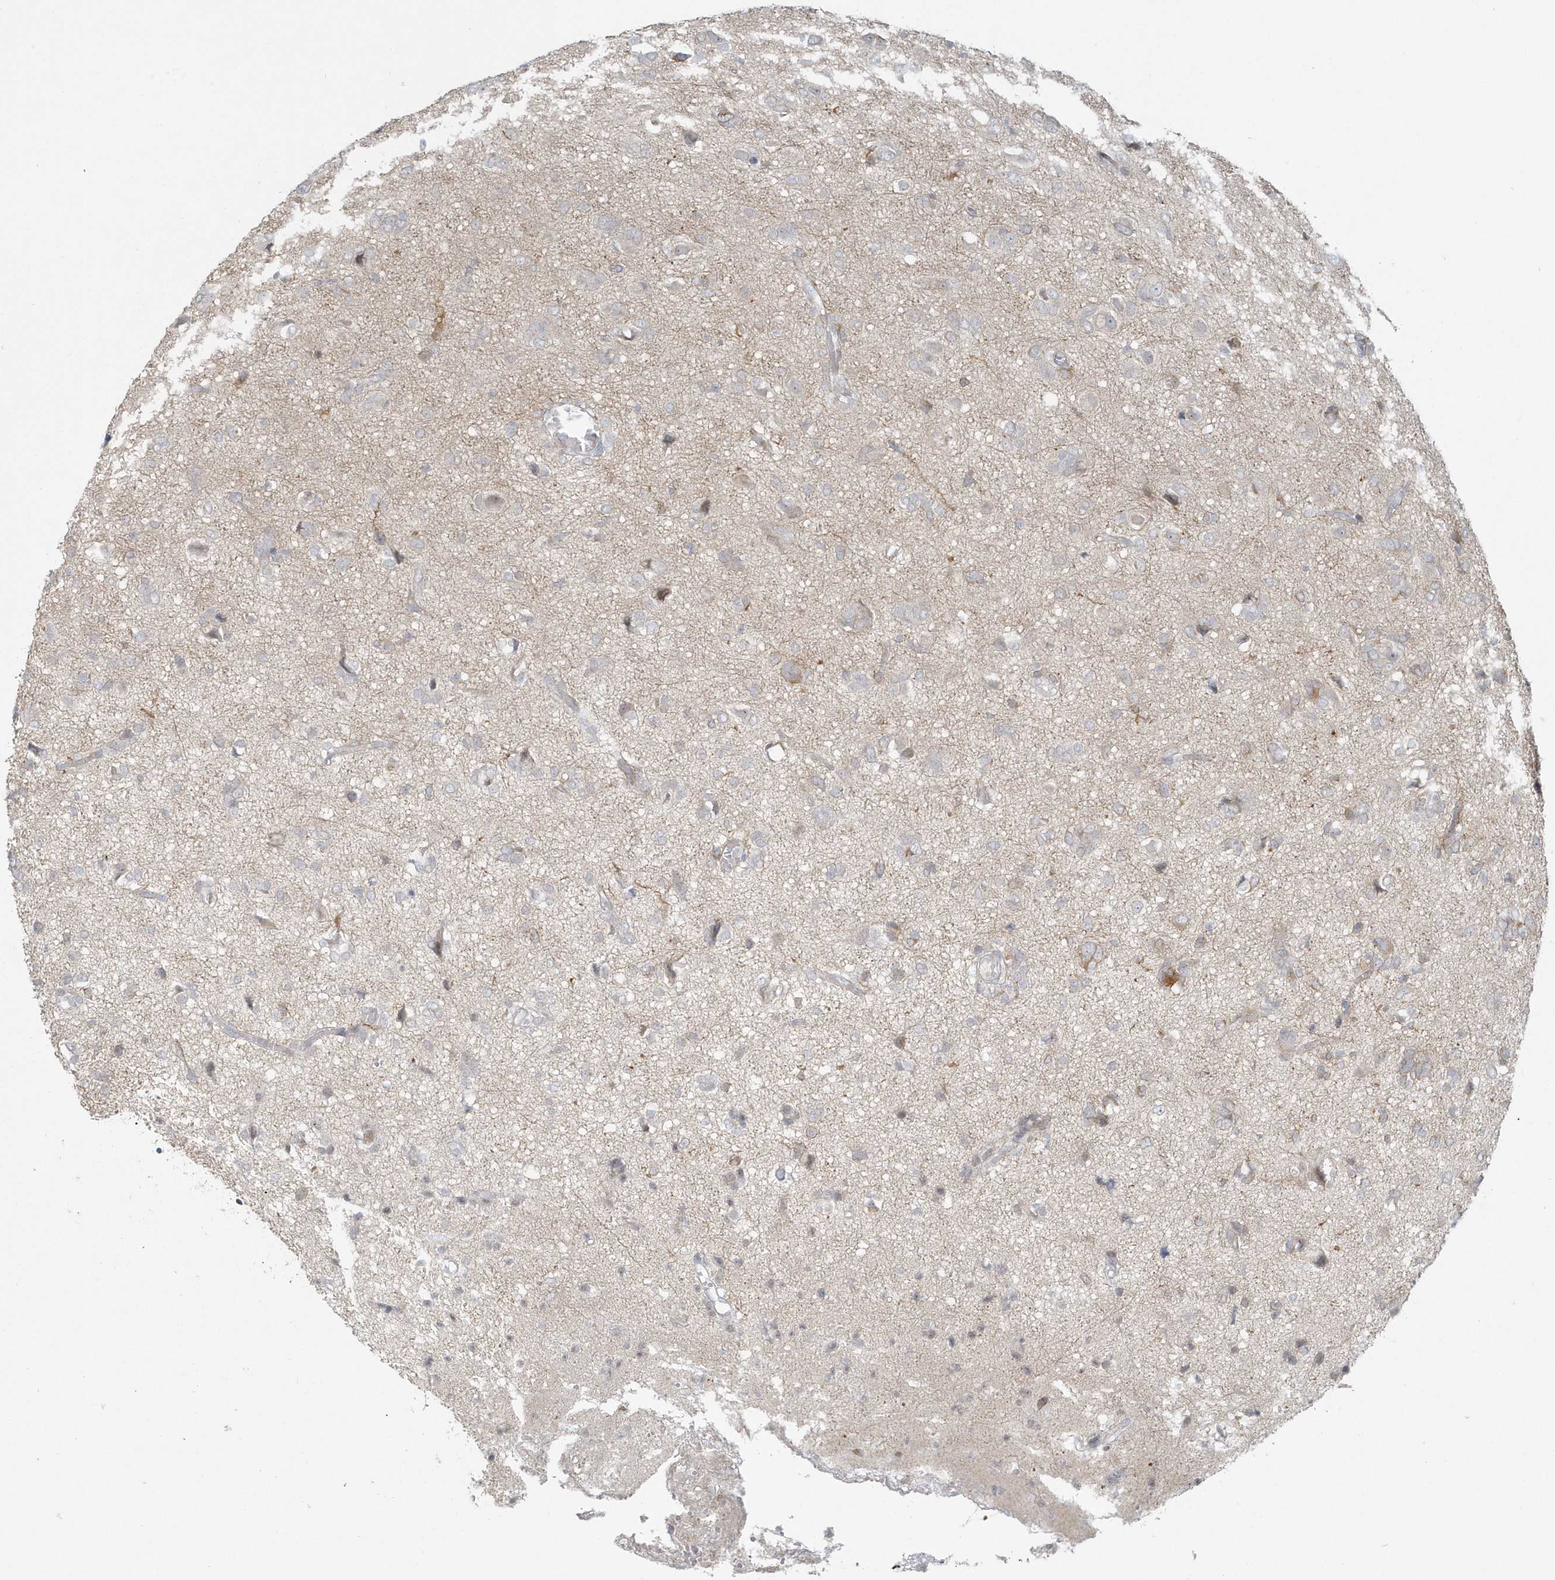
{"staining": {"intensity": "negative", "quantity": "none", "location": "none"}, "tissue": "glioma", "cell_type": "Tumor cells", "image_type": "cancer", "snomed": [{"axis": "morphology", "description": "Glioma, malignant, High grade"}, {"axis": "topography", "description": "Brain"}], "caption": "An image of human glioma is negative for staining in tumor cells. Nuclei are stained in blue.", "gene": "BLTP3A", "patient": {"sex": "female", "age": 59}}